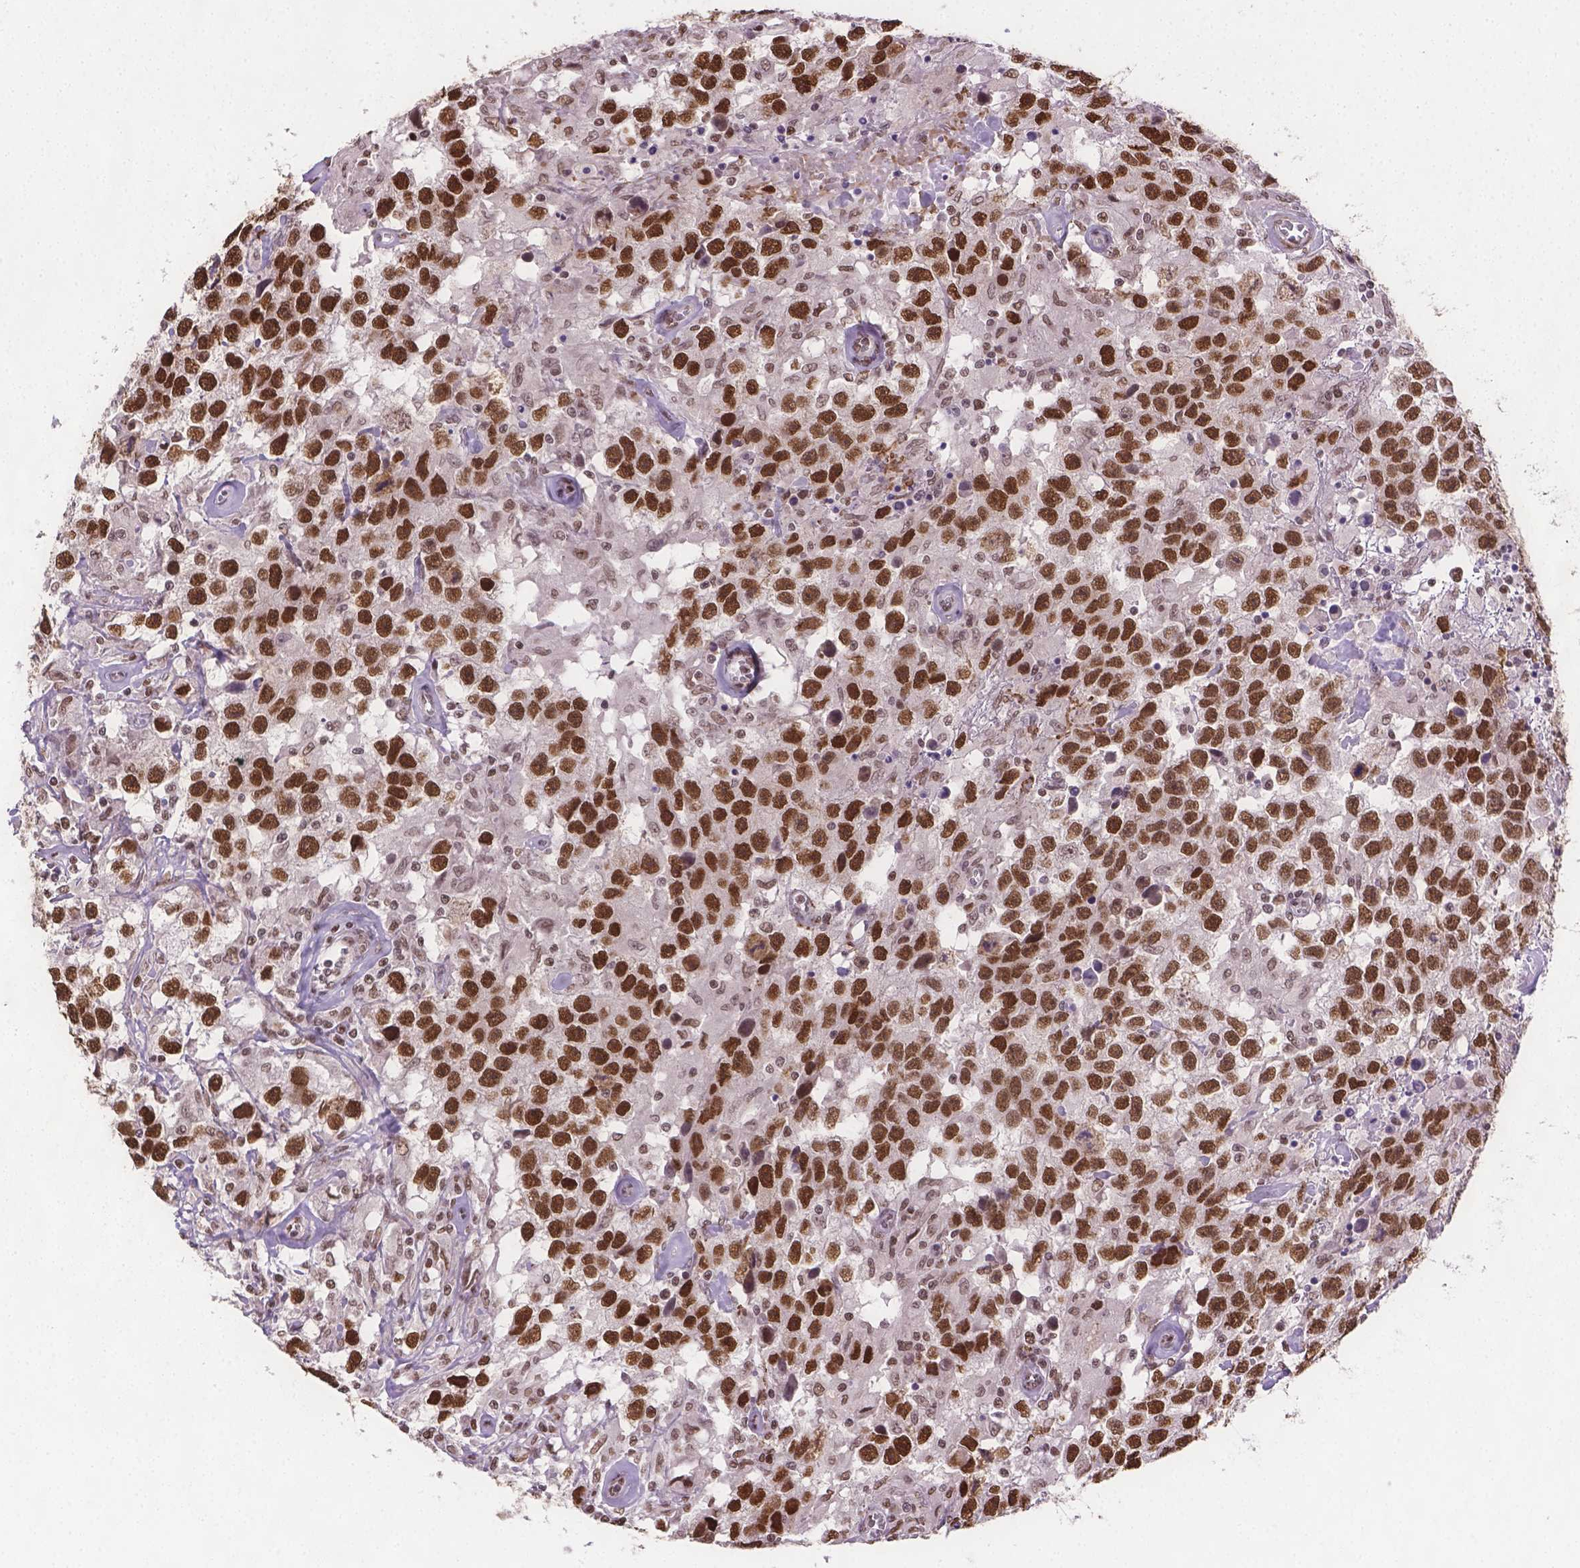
{"staining": {"intensity": "strong", "quantity": ">75%", "location": "nuclear"}, "tissue": "testis cancer", "cell_type": "Tumor cells", "image_type": "cancer", "snomed": [{"axis": "morphology", "description": "Seminoma, NOS"}, {"axis": "topography", "description": "Testis"}], "caption": "DAB (3,3'-diaminobenzidine) immunohistochemical staining of testis cancer displays strong nuclear protein staining in about >75% of tumor cells.", "gene": "FANCE", "patient": {"sex": "male", "age": 43}}